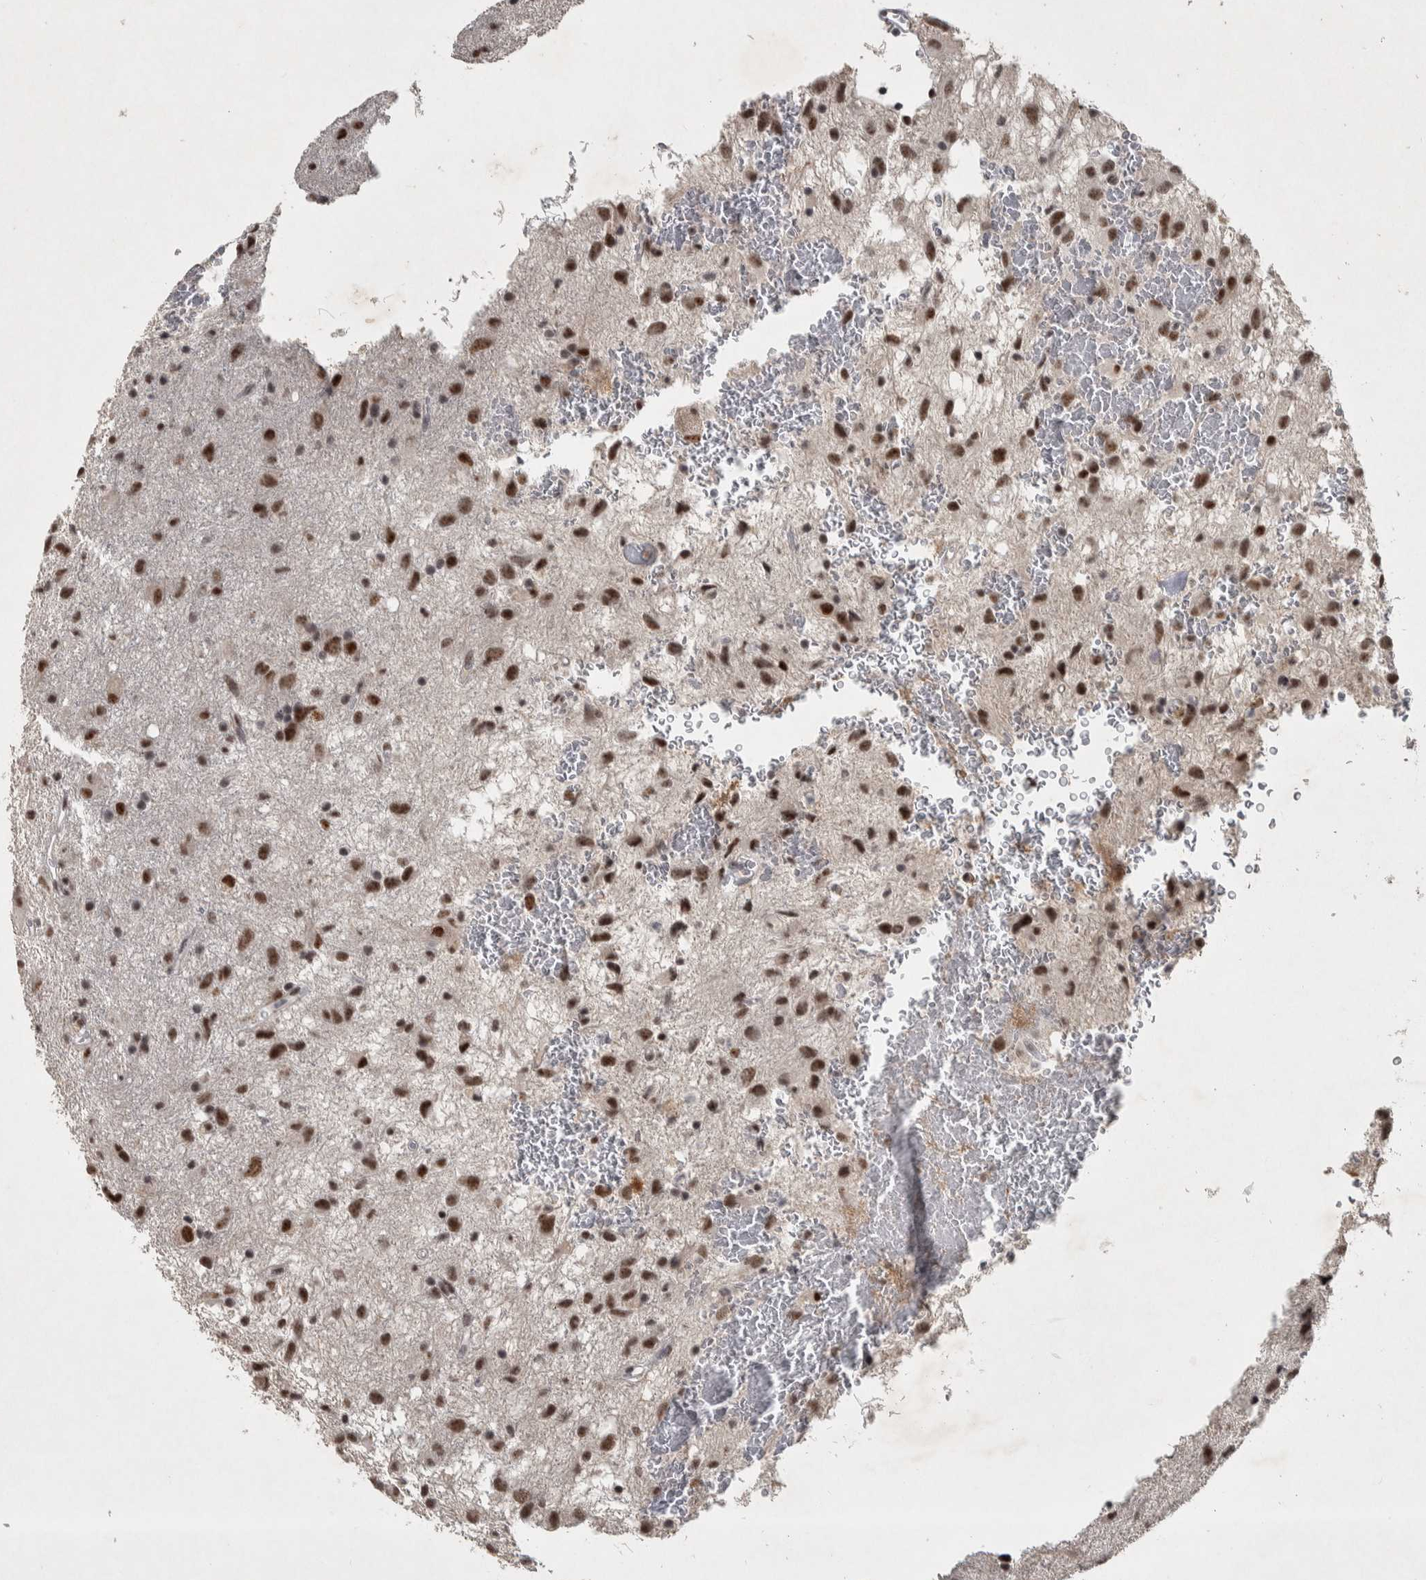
{"staining": {"intensity": "strong", "quantity": ">75%", "location": "nuclear"}, "tissue": "glioma", "cell_type": "Tumor cells", "image_type": "cancer", "snomed": [{"axis": "morphology", "description": "Glioma, malignant, Low grade"}, {"axis": "topography", "description": "Brain"}], "caption": "A brown stain labels strong nuclear expression of a protein in human glioma tumor cells.", "gene": "DDX42", "patient": {"sex": "male", "age": 77}}